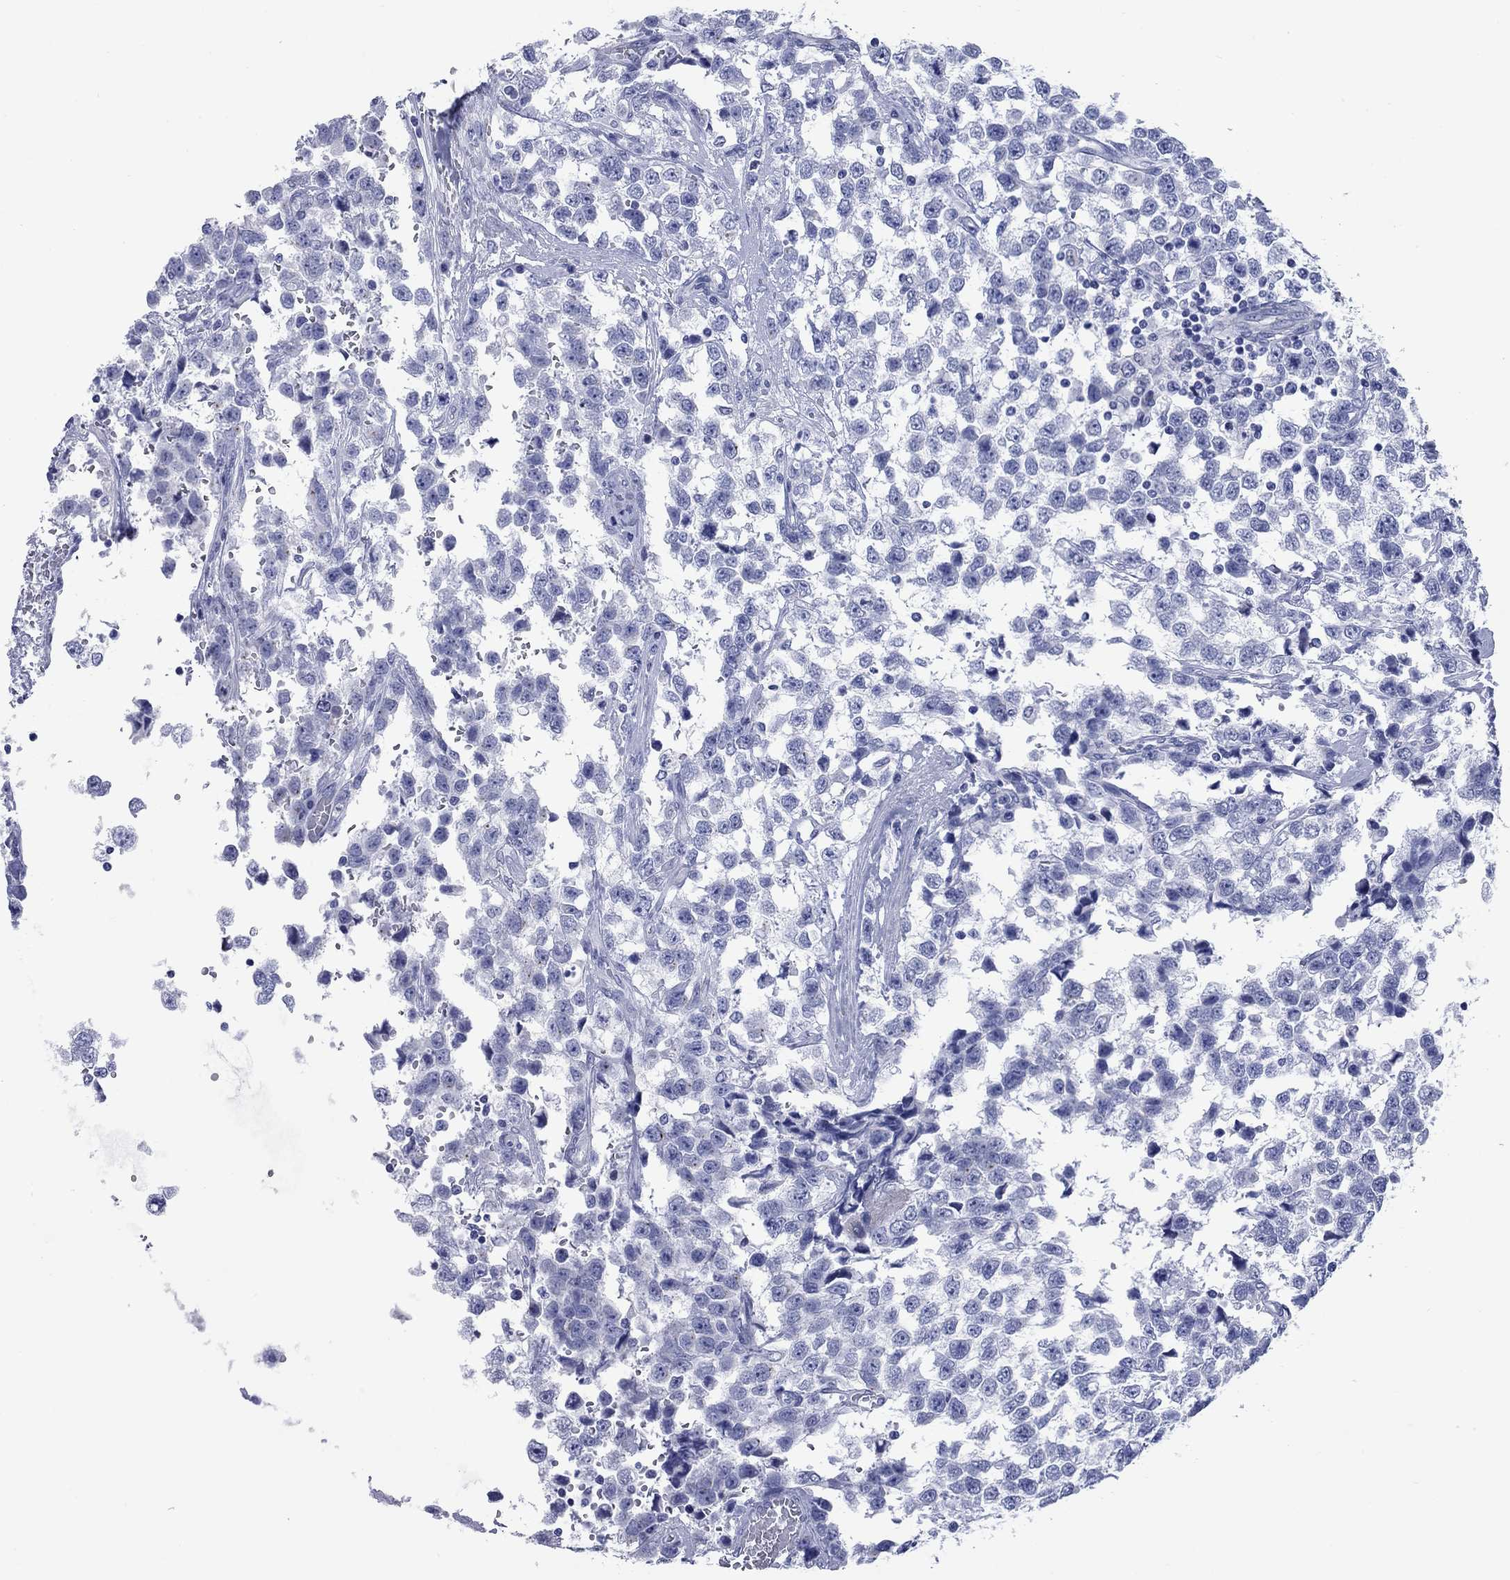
{"staining": {"intensity": "negative", "quantity": "none", "location": "none"}, "tissue": "testis cancer", "cell_type": "Tumor cells", "image_type": "cancer", "snomed": [{"axis": "morphology", "description": "Seminoma, NOS"}, {"axis": "topography", "description": "Testis"}], "caption": "Immunohistochemical staining of human testis cancer displays no significant expression in tumor cells.", "gene": "CCNA1", "patient": {"sex": "male", "age": 34}}